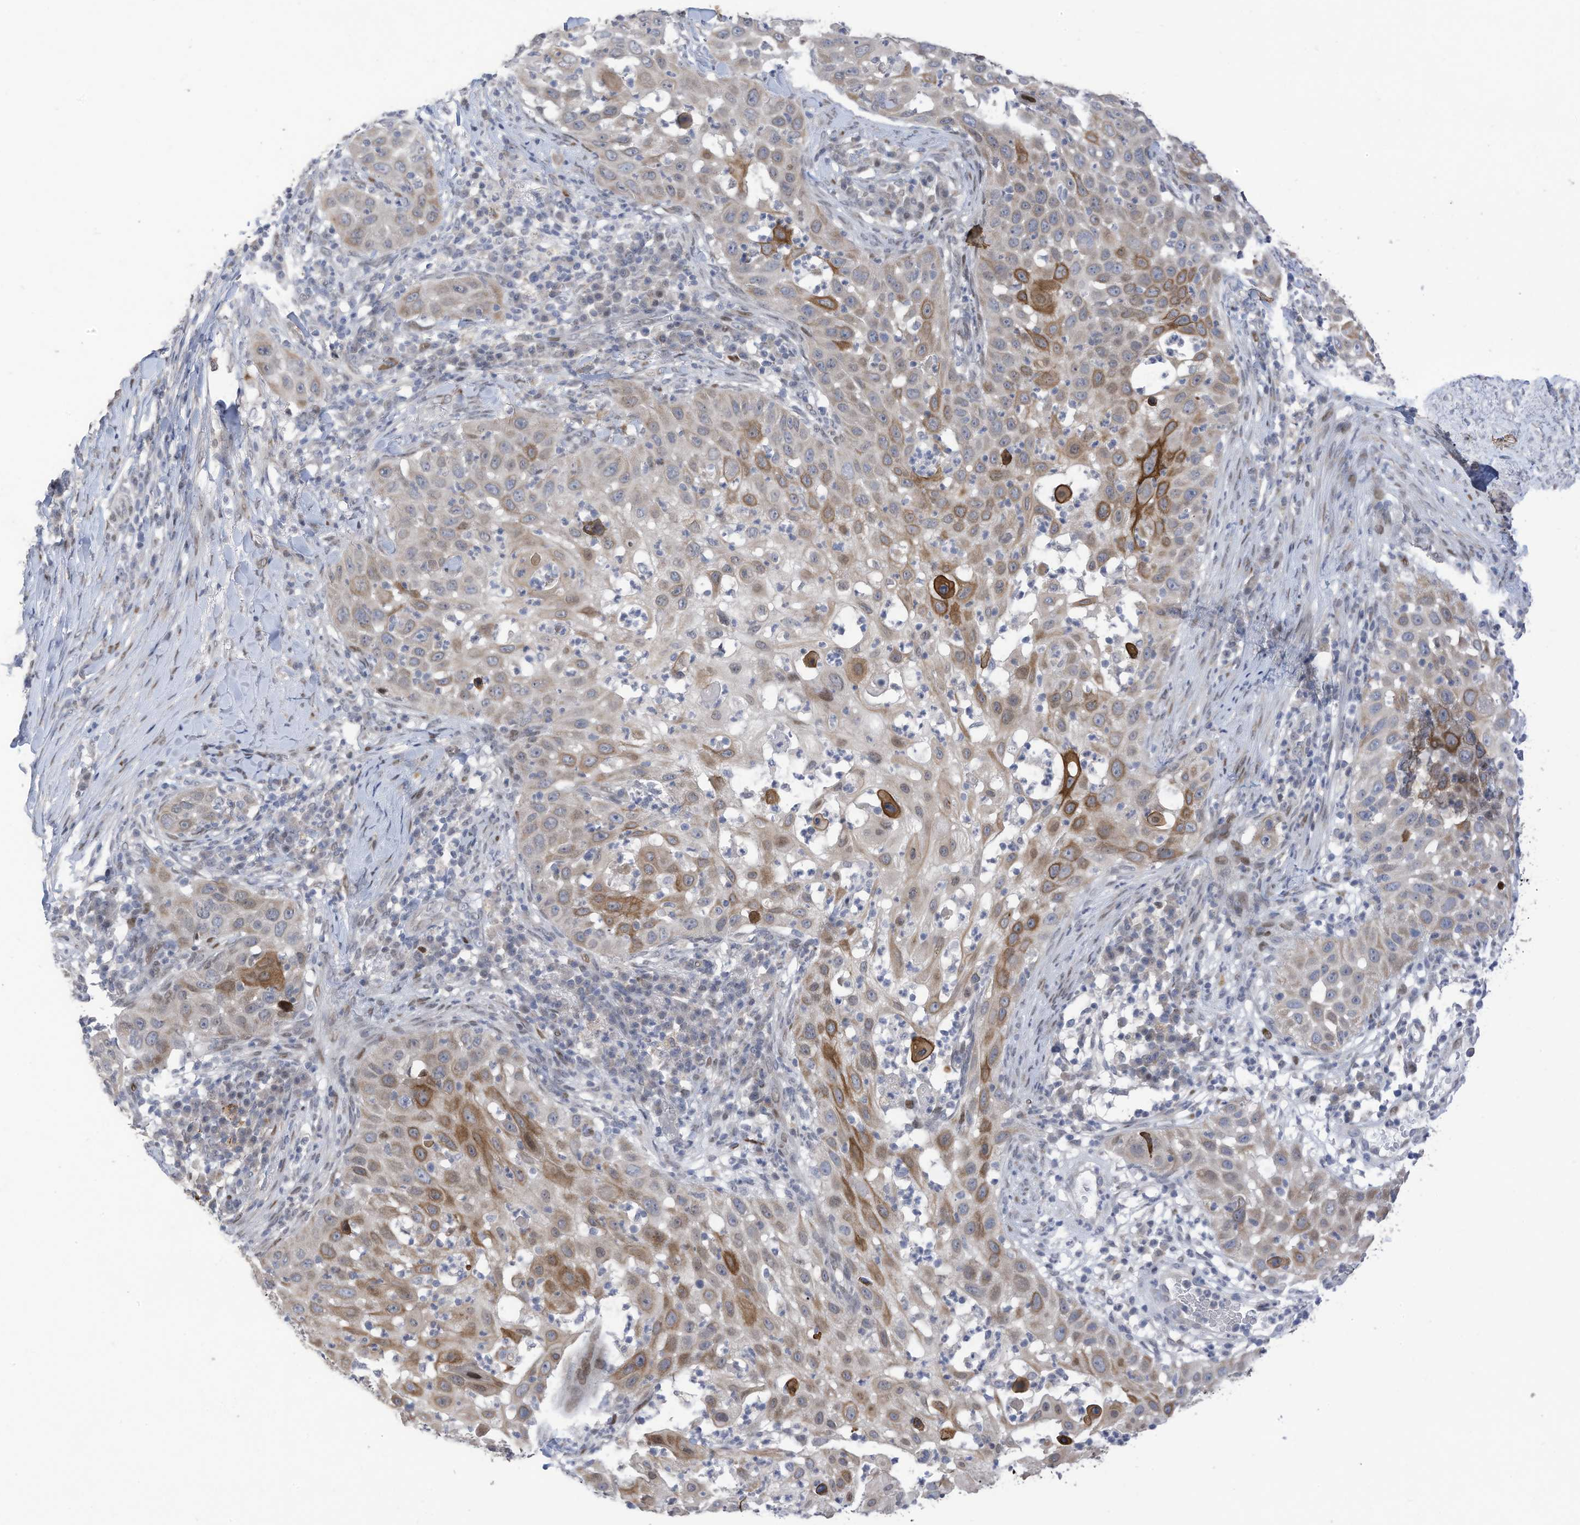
{"staining": {"intensity": "moderate", "quantity": "<25%", "location": "cytoplasmic/membranous"}, "tissue": "skin cancer", "cell_type": "Tumor cells", "image_type": "cancer", "snomed": [{"axis": "morphology", "description": "Squamous cell carcinoma, NOS"}, {"axis": "topography", "description": "Skin"}], "caption": "Immunohistochemistry micrograph of neoplastic tissue: human skin cancer stained using immunohistochemistry (IHC) shows low levels of moderate protein expression localized specifically in the cytoplasmic/membranous of tumor cells, appearing as a cytoplasmic/membranous brown color.", "gene": "RABL3", "patient": {"sex": "female", "age": 44}}